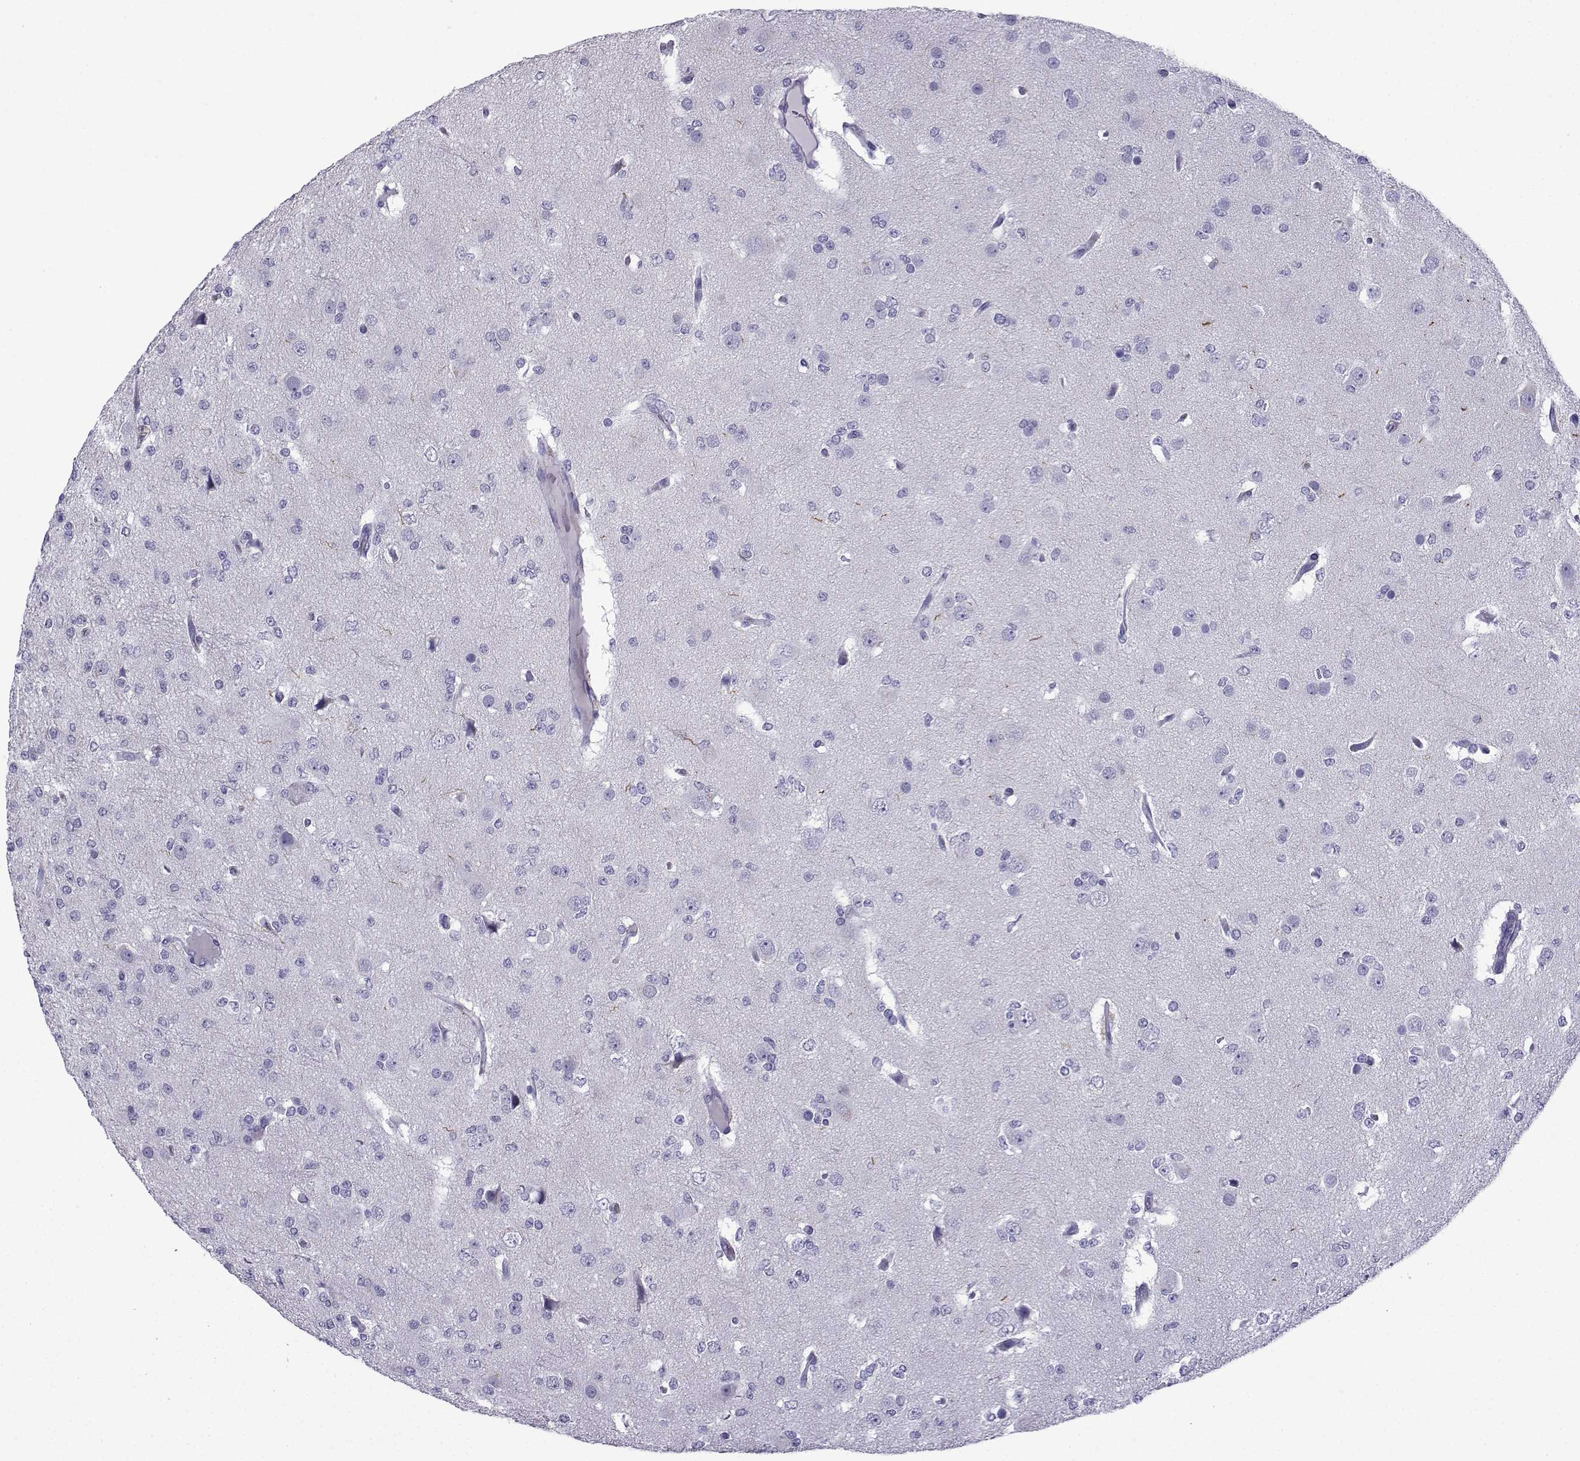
{"staining": {"intensity": "negative", "quantity": "none", "location": "none"}, "tissue": "glioma", "cell_type": "Tumor cells", "image_type": "cancer", "snomed": [{"axis": "morphology", "description": "Glioma, malignant, Low grade"}, {"axis": "topography", "description": "Brain"}], "caption": "Immunohistochemistry (IHC) image of neoplastic tissue: malignant glioma (low-grade) stained with DAB exhibits no significant protein staining in tumor cells.", "gene": "TRIM46", "patient": {"sex": "male", "age": 27}}